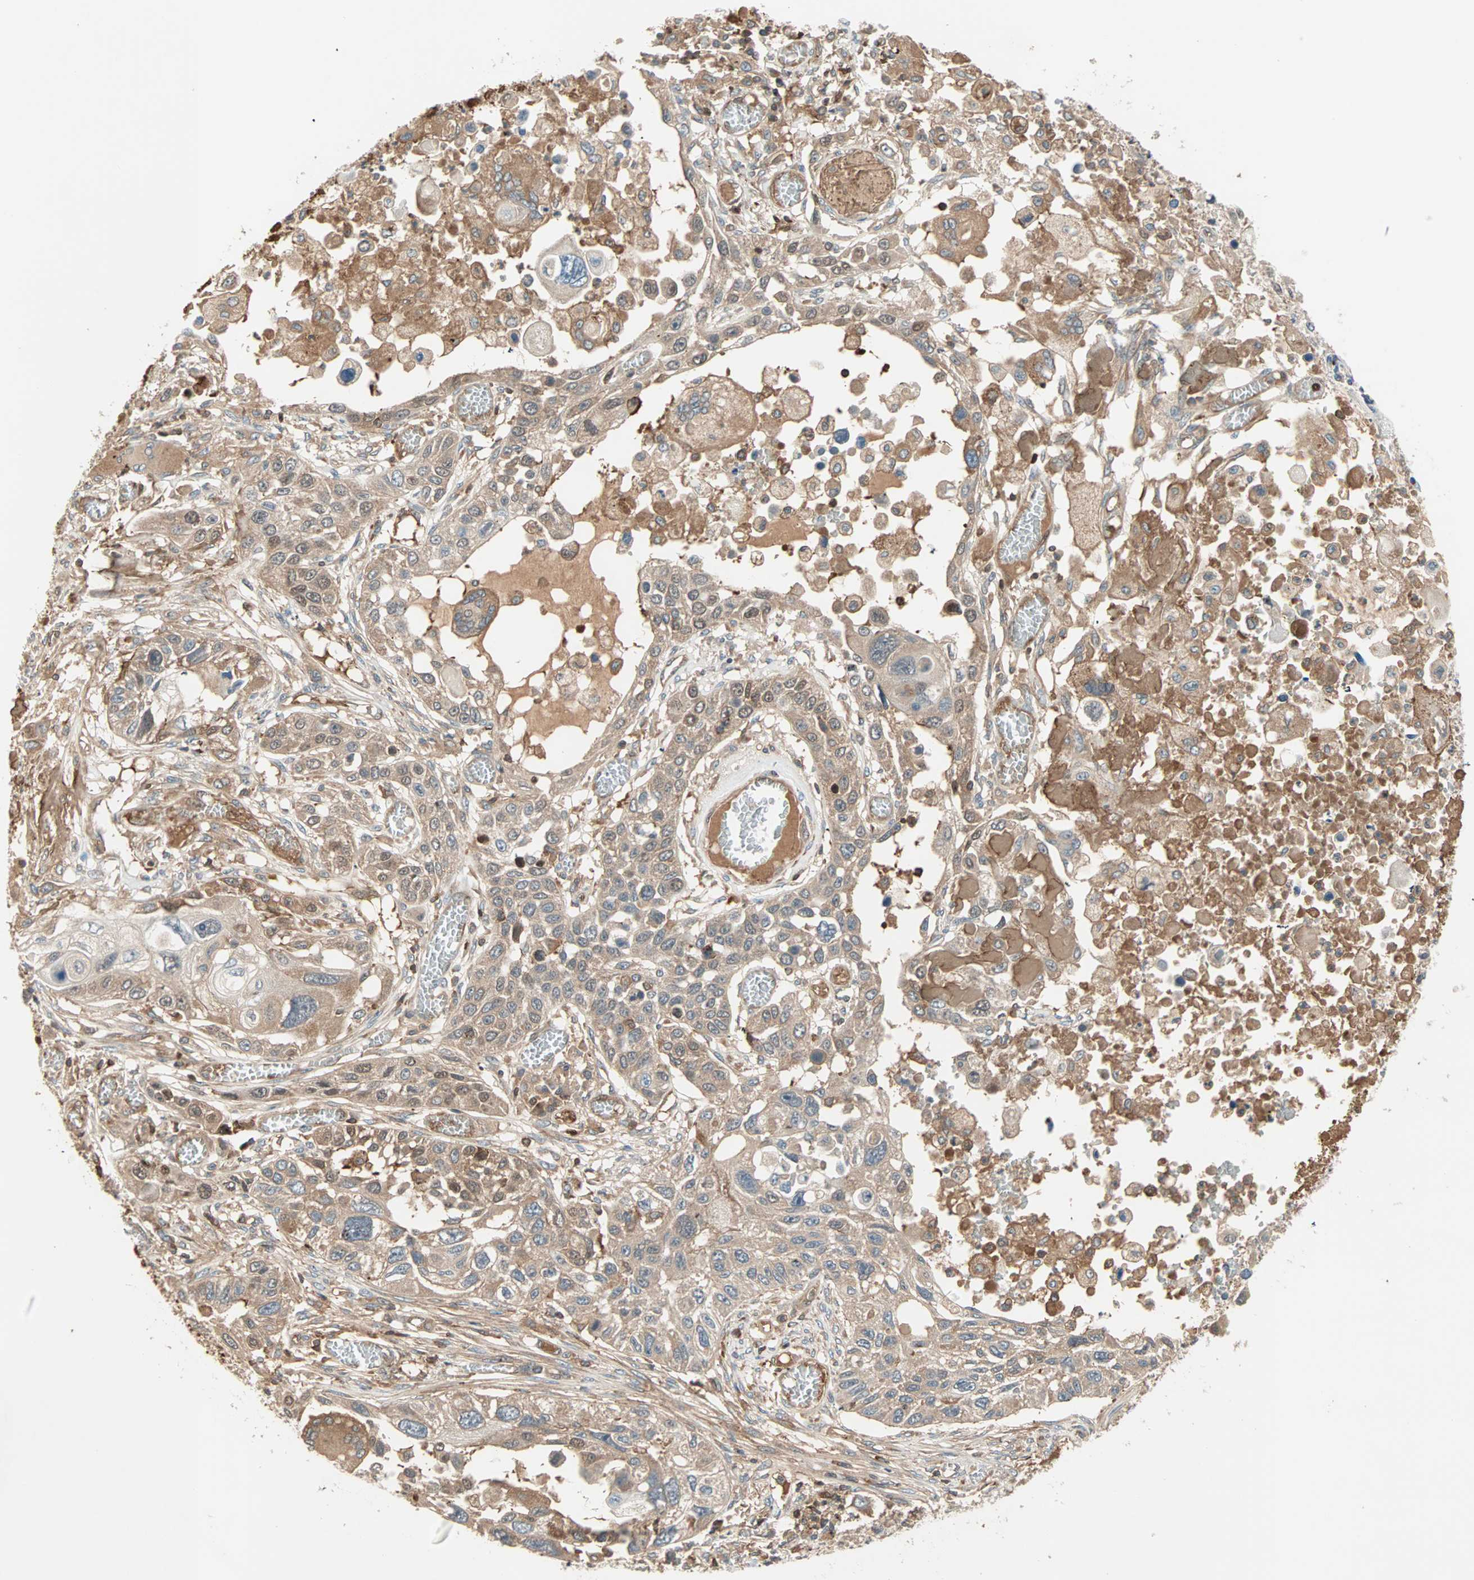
{"staining": {"intensity": "moderate", "quantity": ">75%", "location": "cytoplasmic/membranous,nuclear"}, "tissue": "lung cancer", "cell_type": "Tumor cells", "image_type": "cancer", "snomed": [{"axis": "morphology", "description": "Squamous cell carcinoma, NOS"}, {"axis": "topography", "description": "Lung"}], "caption": "About >75% of tumor cells in squamous cell carcinoma (lung) exhibit moderate cytoplasmic/membranous and nuclear protein positivity as visualized by brown immunohistochemical staining.", "gene": "TEC", "patient": {"sex": "male", "age": 71}}